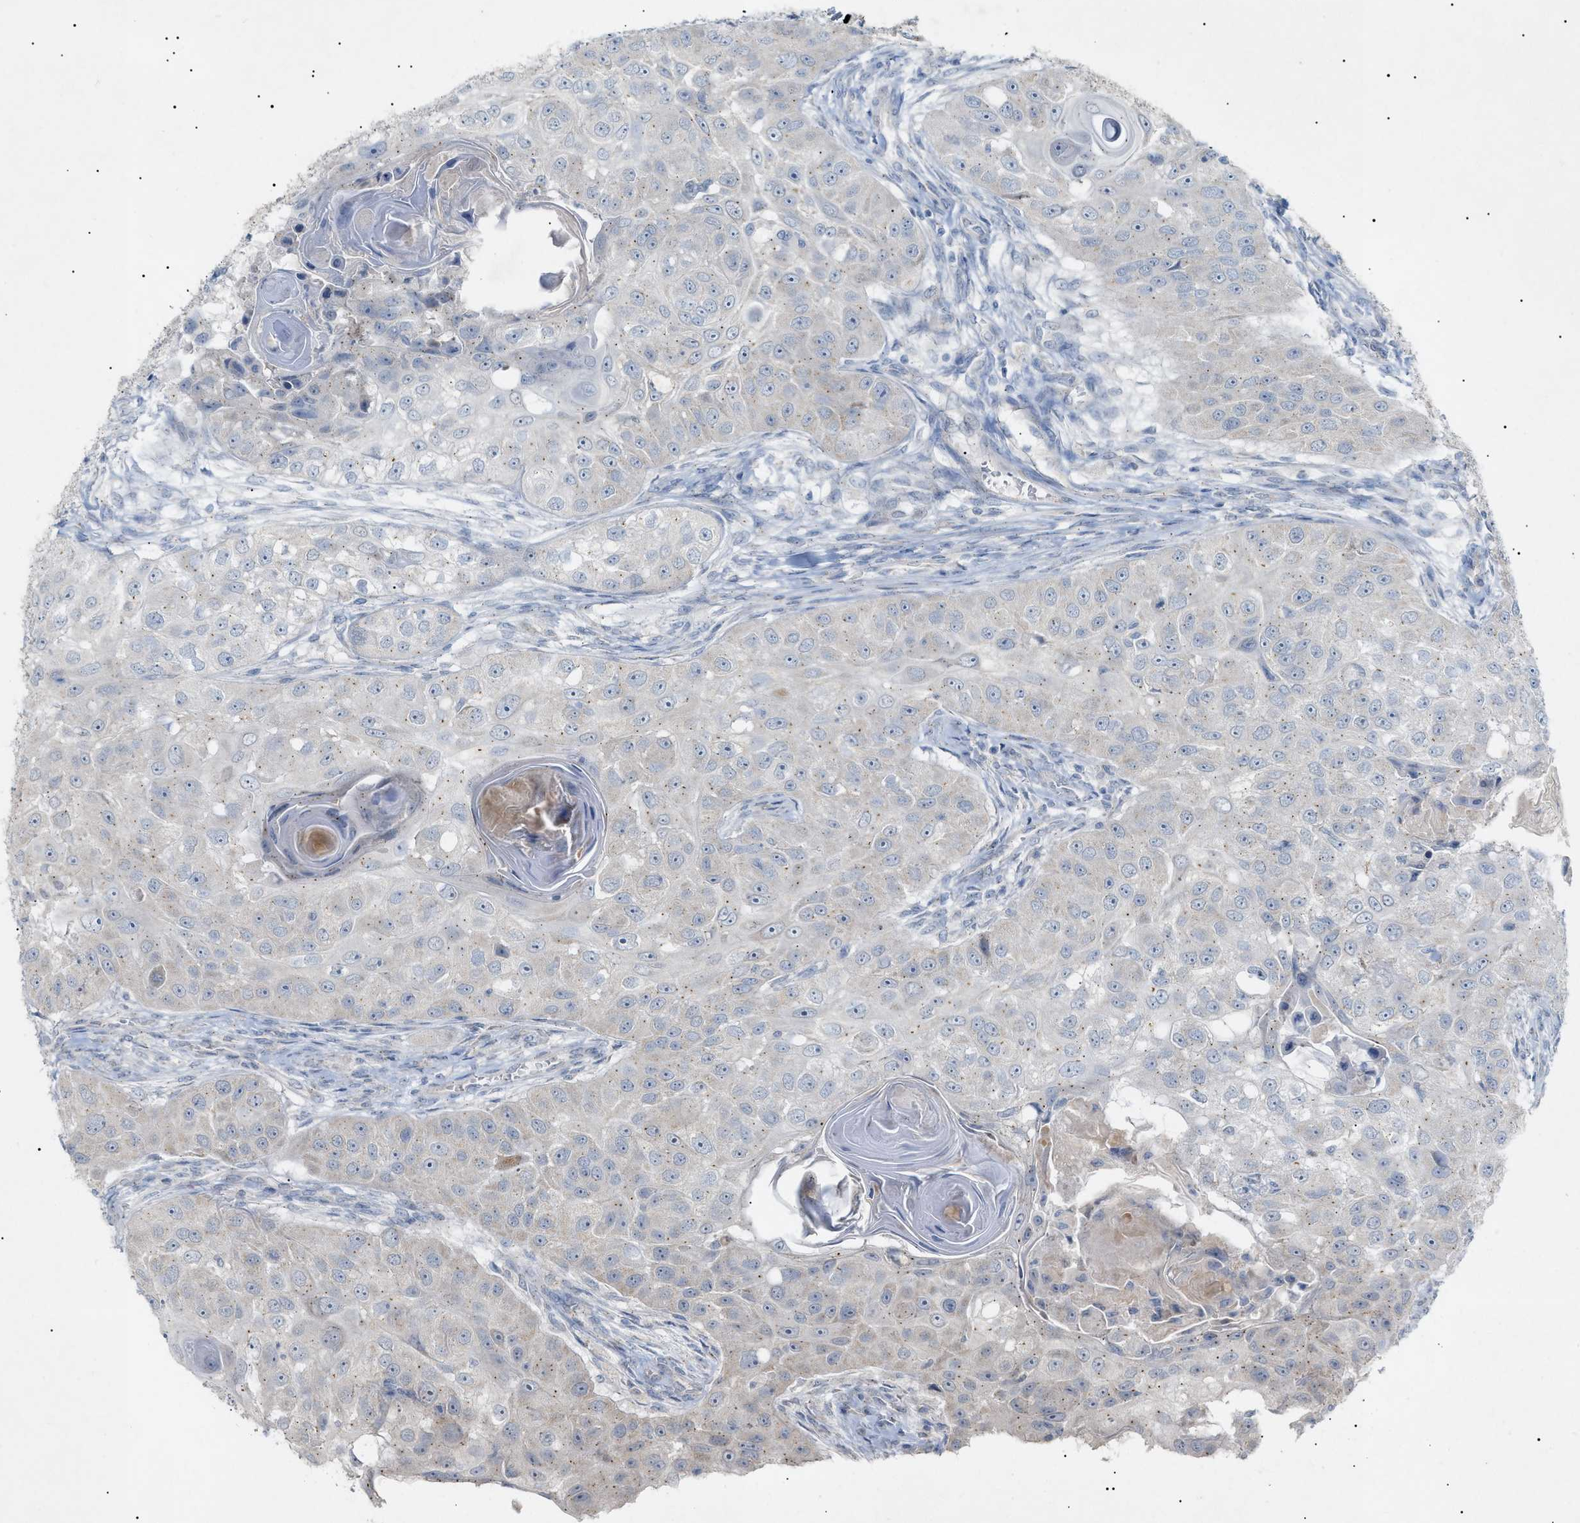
{"staining": {"intensity": "negative", "quantity": "none", "location": "none"}, "tissue": "head and neck cancer", "cell_type": "Tumor cells", "image_type": "cancer", "snomed": [{"axis": "morphology", "description": "Normal tissue, NOS"}, {"axis": "morphology", "description": "Squamous cell carcinoma, NOS"}, {"axis": "topography", "description": "Skeletal muscle"}, {"axis": "topography", "description": "Head-Neck"}], "caption": "A photomicrograph of human head and neck cancer is negative for staining in tumor cells. Brightfield microscopy of IHC stained with DAB (brown) and hematoxylin (blue), captured at high magnification.", "gene": "SLC25A31", "patient": {"sex": "male", "age": 51}}